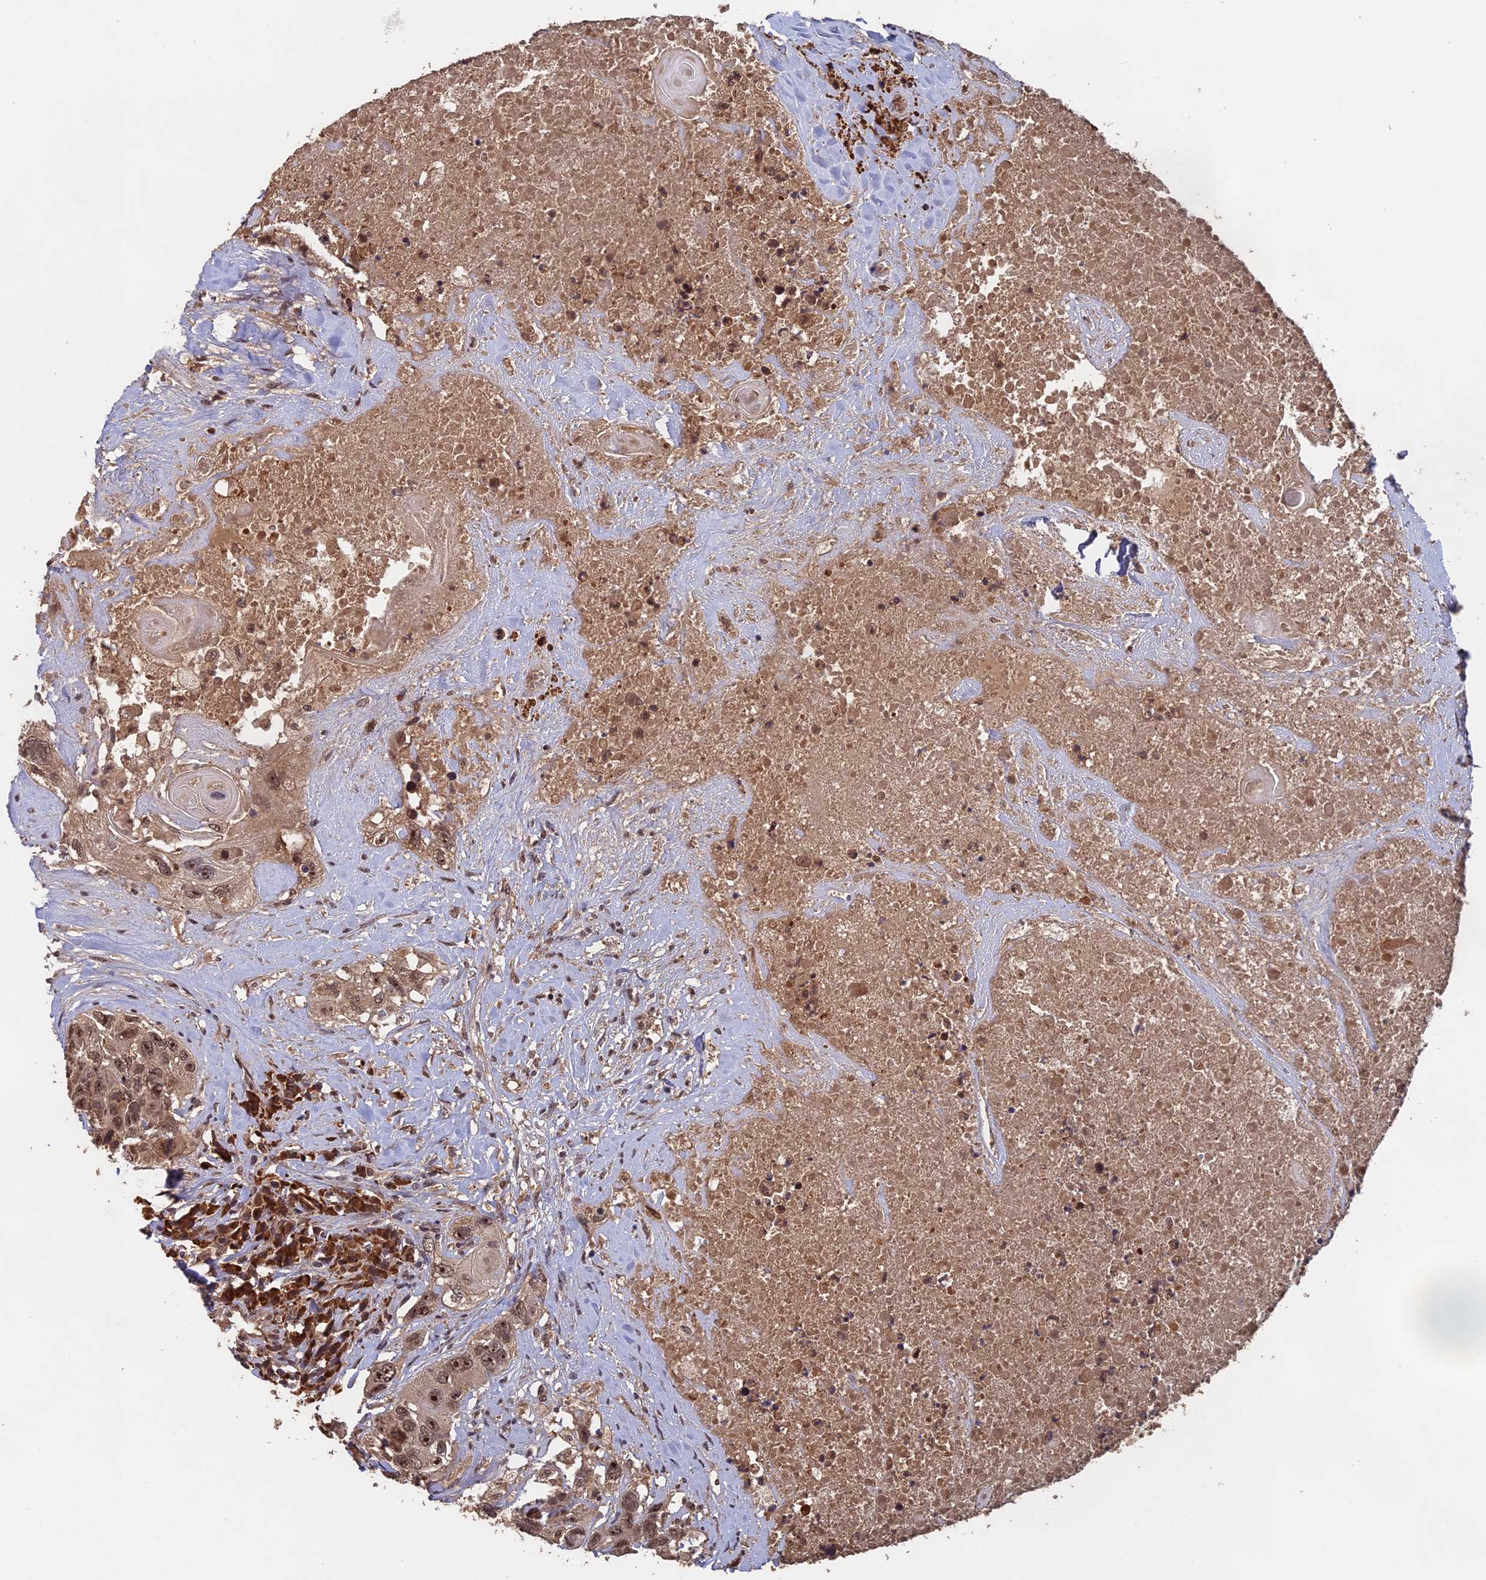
{"staining": {"intensity": "moderate", "quantity": ">75%", "location": "nuclear"}, "tissue": "head and neck cancer", "cell_type": "Tumor cells", "image_type": "cancer", "snomed": [{"axis": "morphology", "description": "Squamous cell carcinoma, NOS"}, {"axis": "topography", "description": "Head-Neck"}], "caption": "Immunohistochemistry of human head and neck cancer reveals medium levels of moderate nuclear staining in approximately >75% of tumor cells. (DAB IHC, brown staining for protein, blue staining for nuclei).", "gene": "OSBPL1A", "patient": {"sex": "male", "age": 66}}